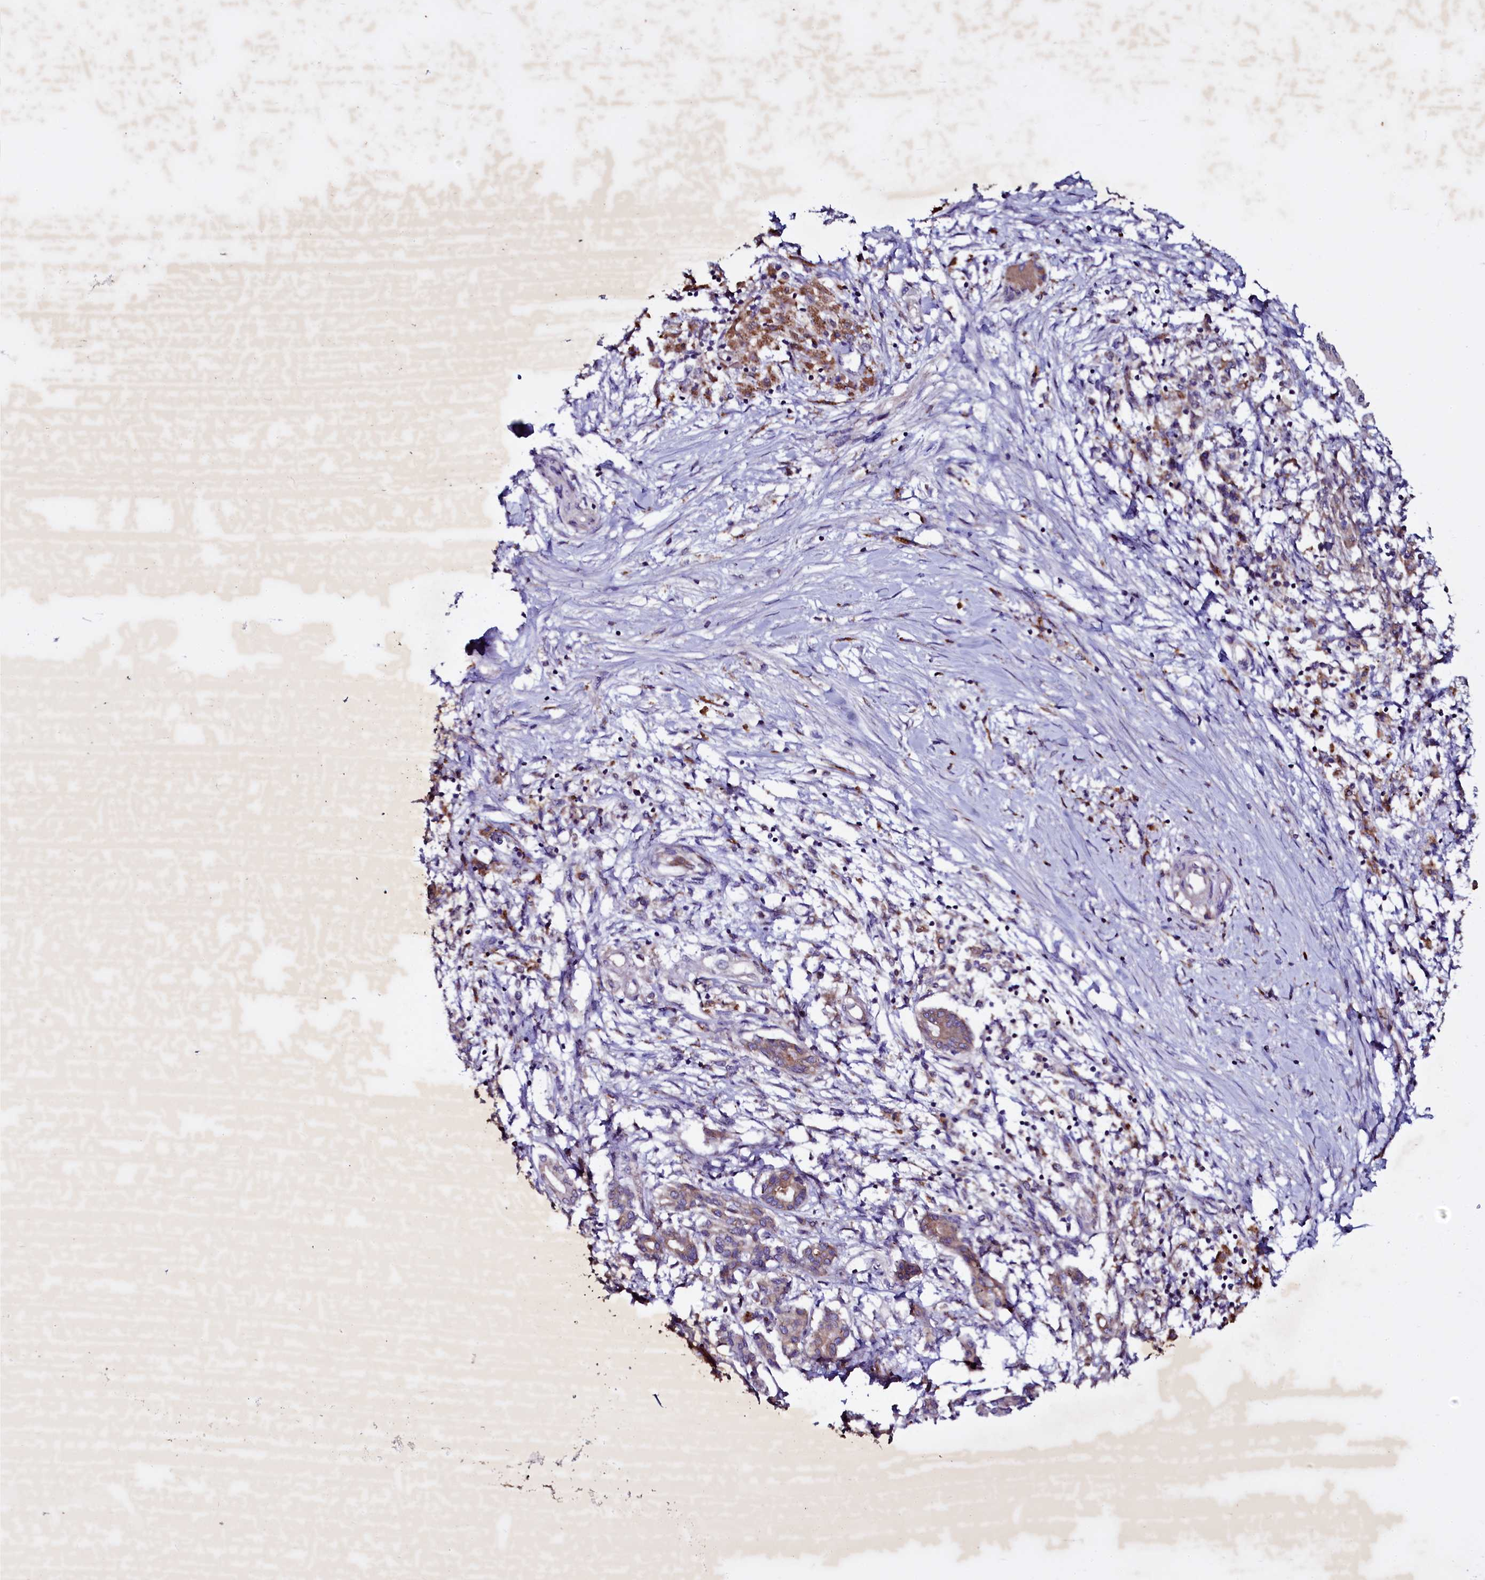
{"staining": {"intensity": "weak", "quantity": ">75%", "location": "cytoplasmic/membranous"}, "tissue": "pancreatic cancer", "cell_type": "Tumor cells", "image_type": "cancer", "snomed": [{"axis": "morphology", "description": "Adenocarcinoma, NOS"}, {"axis": "topography", "description": "Pancreas"}], "caption": "Protein staining of pancreatic cancer (adenocarcinoma) tissue exhibits weak cytoplasmic/membranous staining in about >75% of tumor cells. The staining was performed using DAB (3,3'-diaminobenzidine), with brown indicating positive protein expression. Nuclei are stained blue with hematoxylin.", "gene": "SELENOT", "patient": {"sex": "female", "age": 50}}